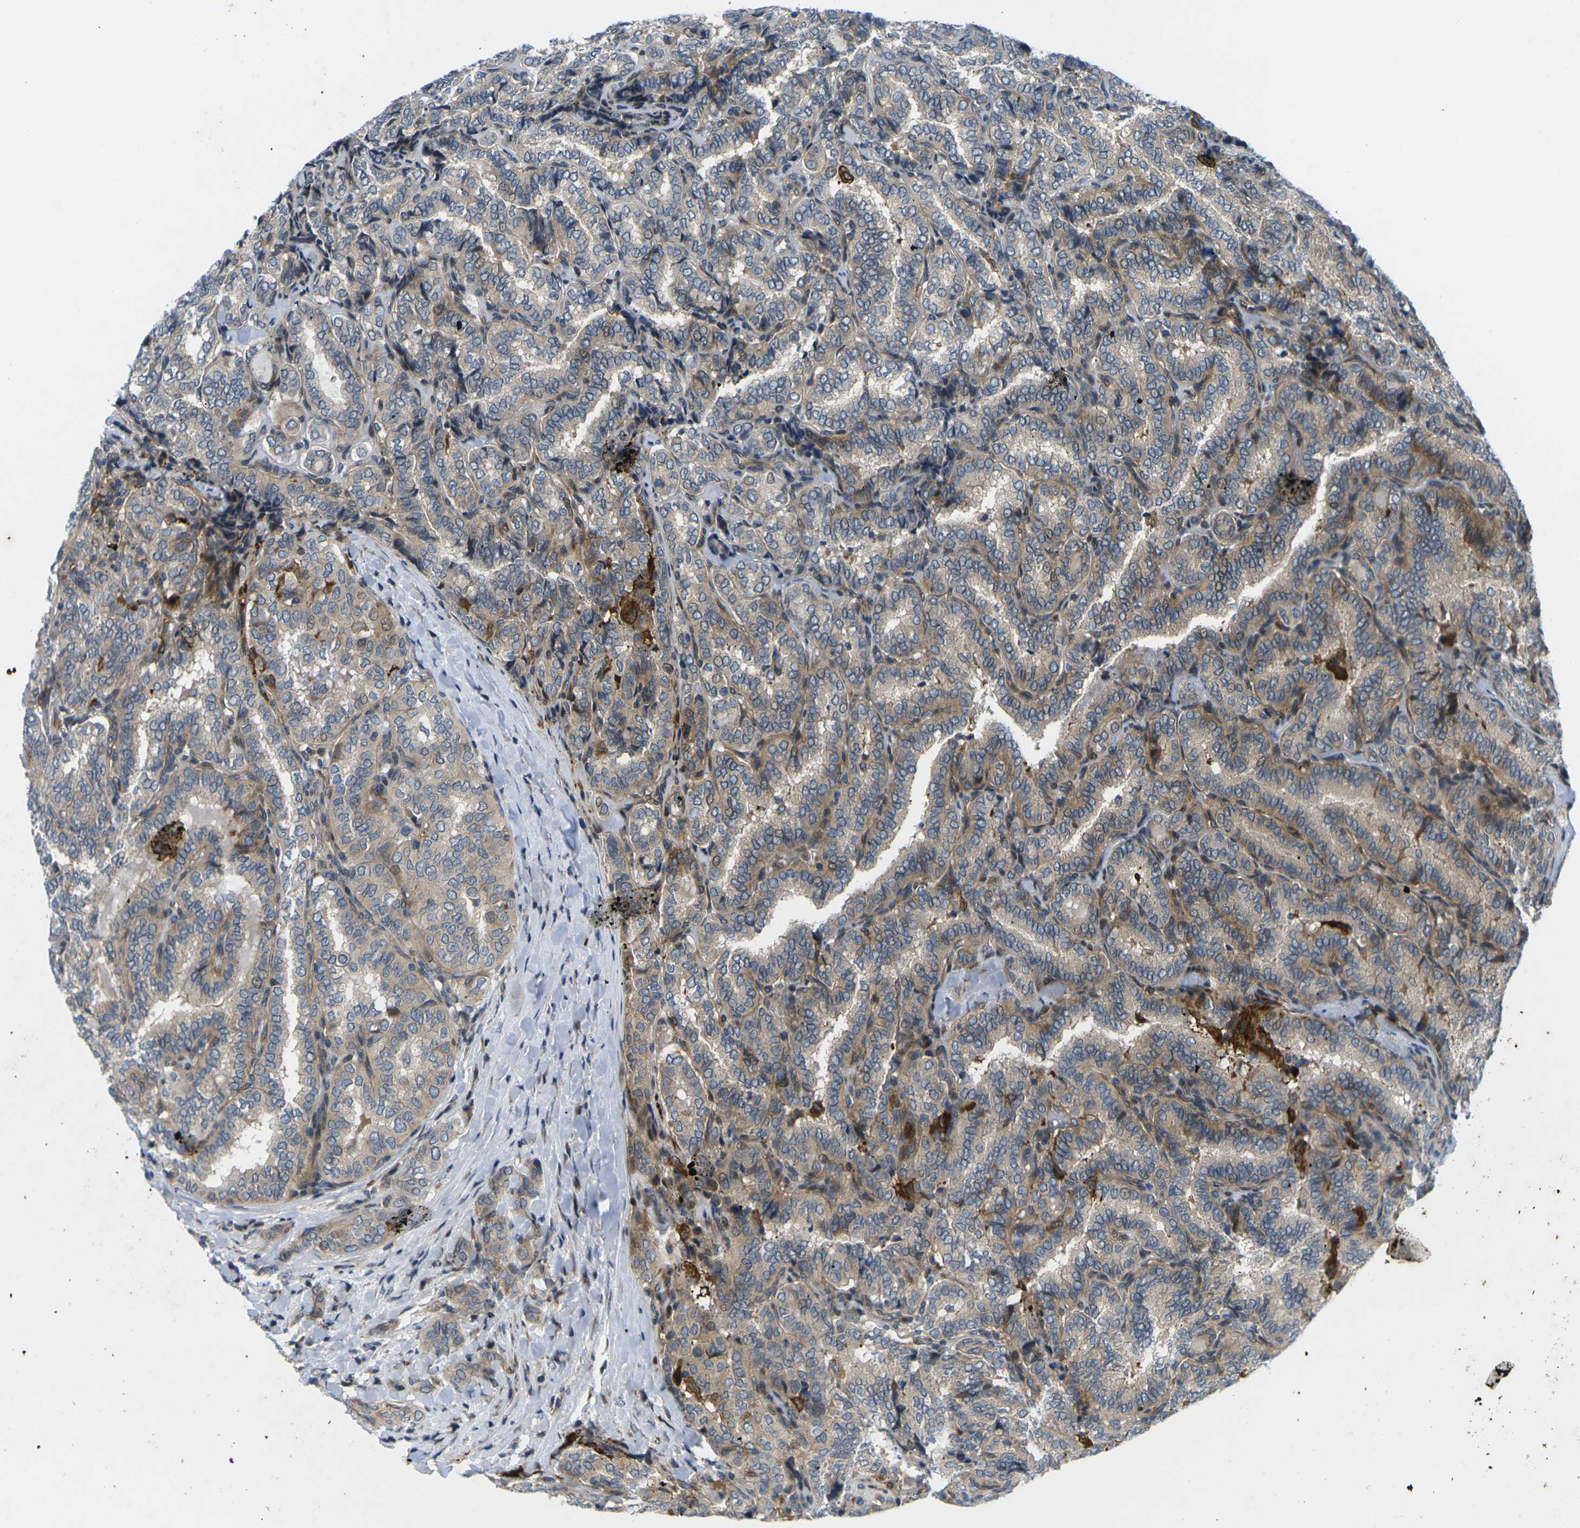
{"staining": {"intensity": "weak", "quantity": ">75%", "location": "cytoplasmic/membranous"}, "tissue": "thyroid cancer", "cell_type": "Tumor cells", "image_type": "cancer", "snomed": [{"axis": "morphology", "description": "Normal tissue, NOS"}, {"axis": "morphology", "description": "Papillary adenocarcinoma, NOS"}, {"axis": "topography", "description": "Thyroid gland"}], "caption": "Protein expression analysis of papillary adenocarcinoma (thyroid) demonstrates weak cytoplasmic/membranous staining in approximately >75% of tumor cells. The protein is shown in brown color, while the nuclei are stained blue.", "gene": "ROBO2", "patient": {"sex": "female", "age": 30}}